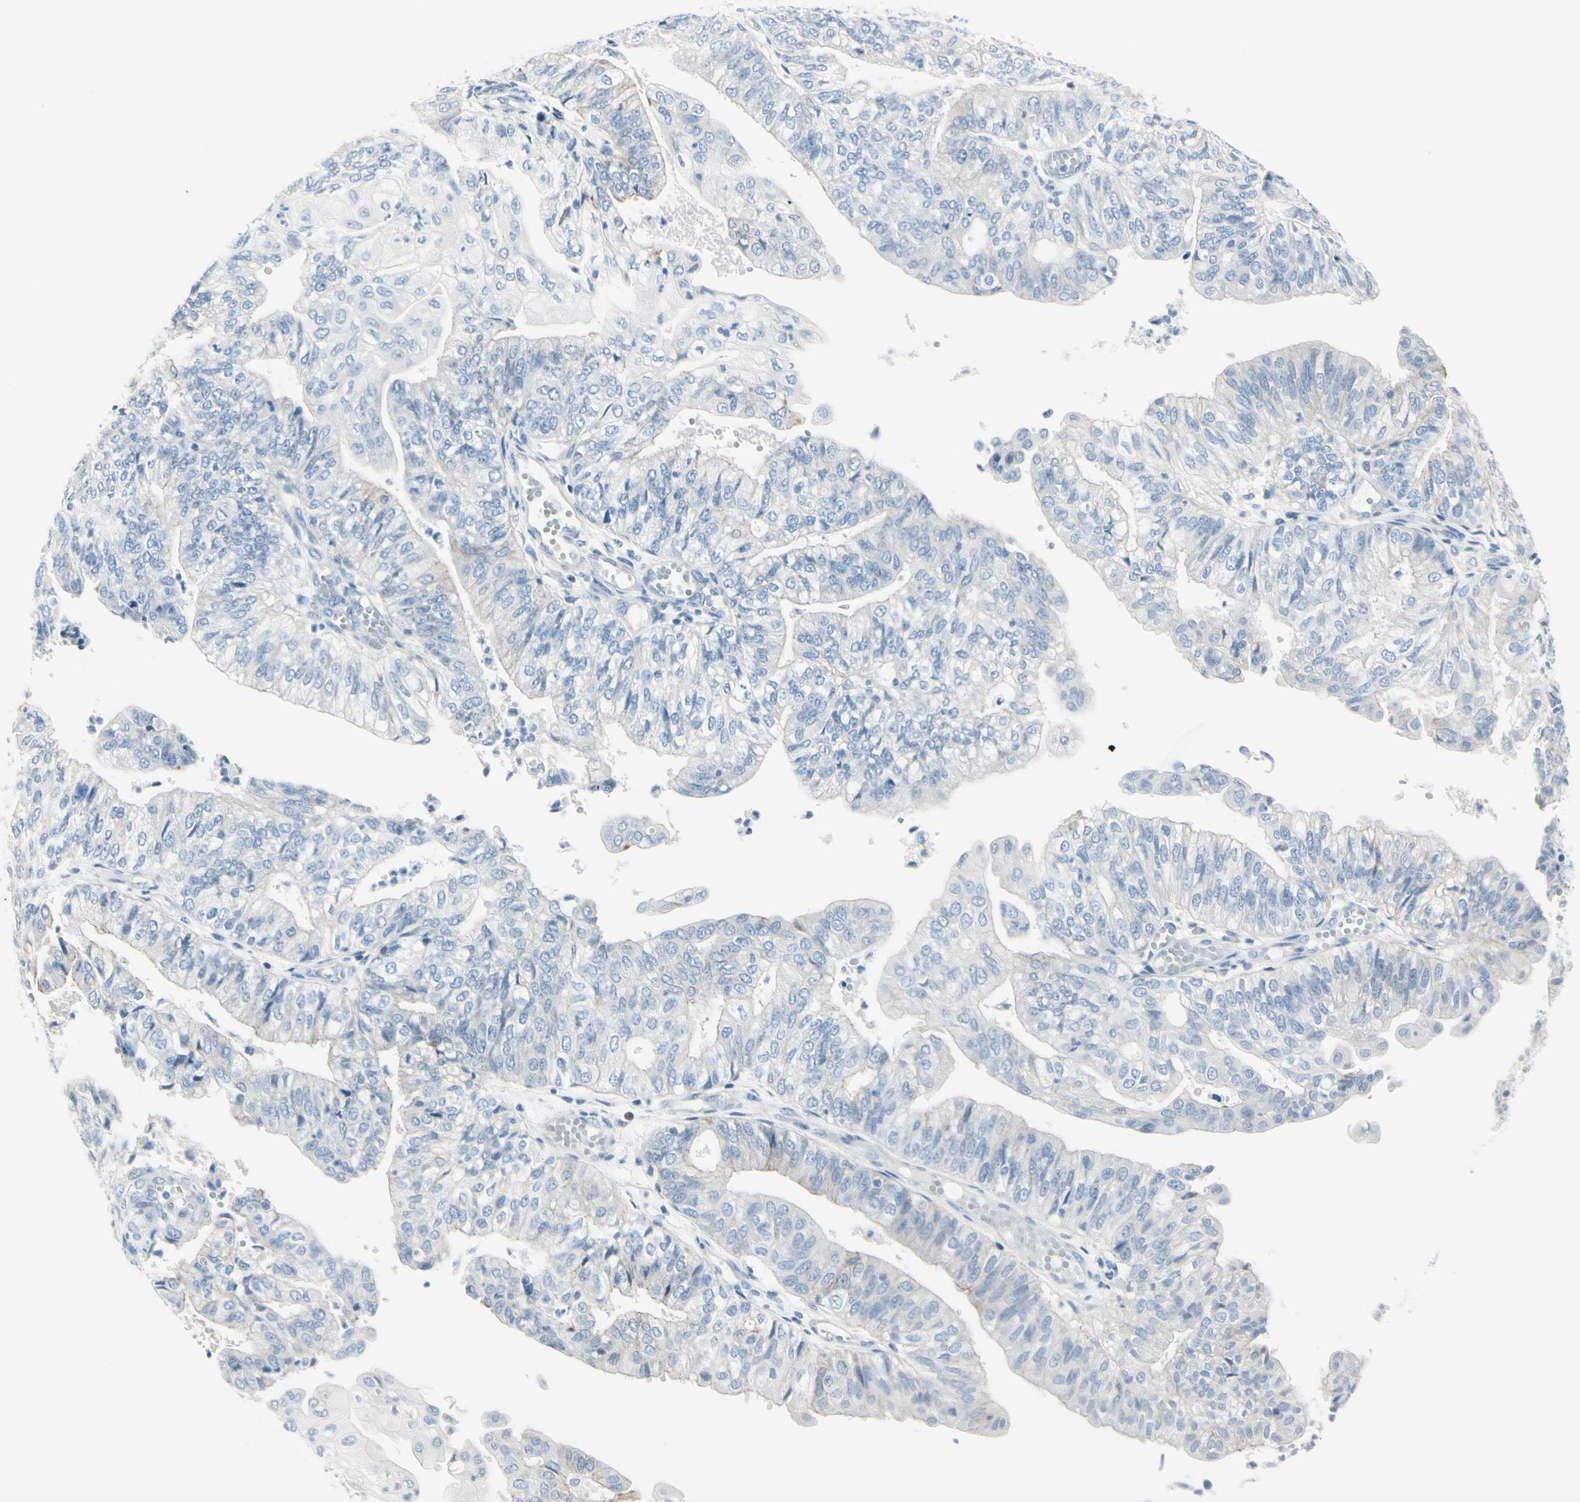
{"staining": {"intensity": "moderate", "quantity": "<25%", "location": "cytoplasmic/membranous"}, "tissue": "endometrial cancer", "cell_type": "Tumor cells", "image_type": "cancer", "snomed": [{"axis": "morphology", "description": "Adenocarcinoma, NOS"}, {"axis": "topography", "description": "Endometrium"}], "caption": "Immunohistochemistry (IHC) histopathology image of human endometrial cancer stained for a protein (brown), which reveals low levels of moderate cytoplasmic/membranous expression in about <25% of tumor cells.", "gene": "CDHR5", "patient": {"sex": "female", "age": 59}}